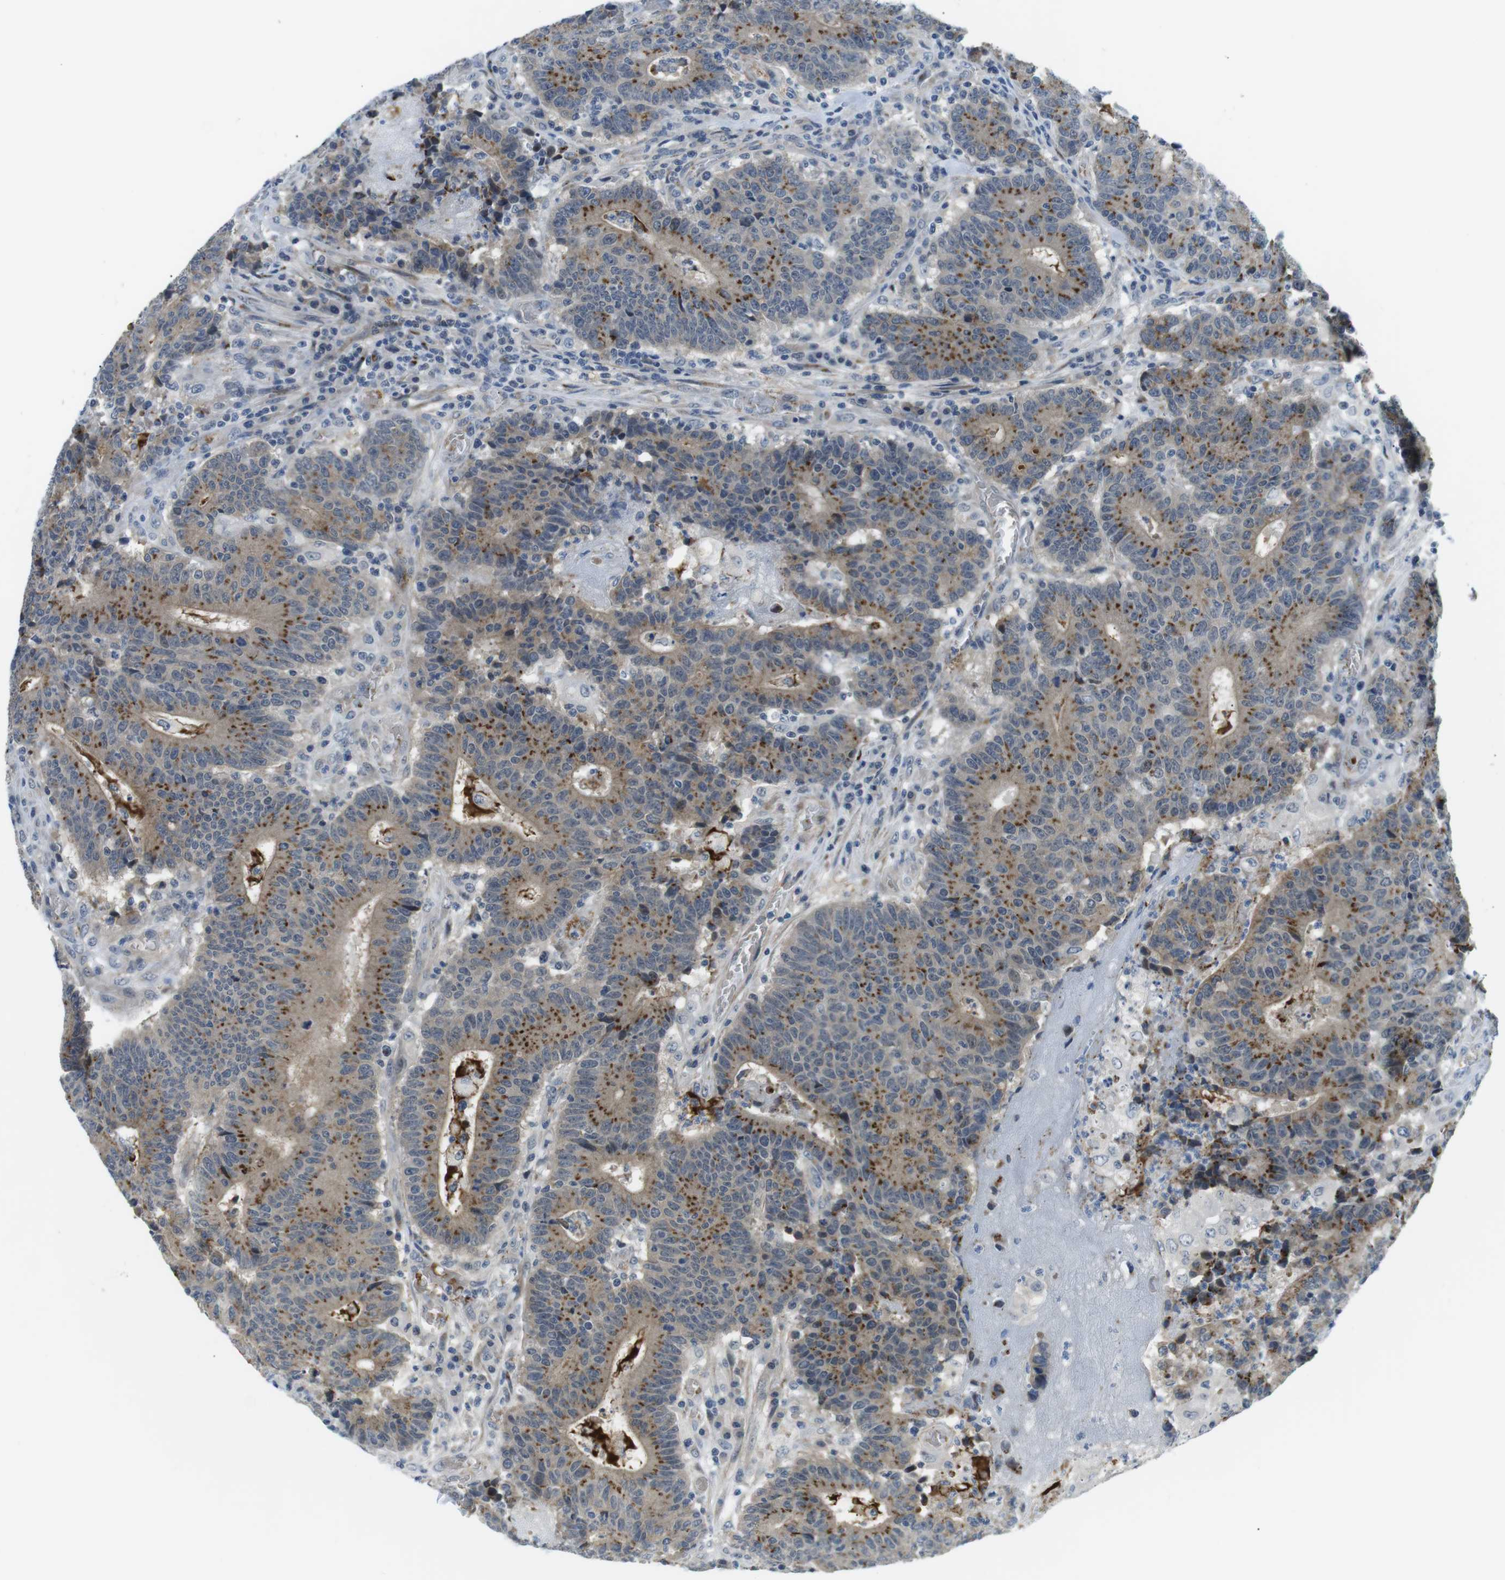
{"staining": {"intensity": "moderate", "quantity": ">75%", "location": "cytoplasmic/membranous"}, "tissue": "colorectal cancer", "cell_type": "Tumor cells", "image_type": "cancer", "snomed": [{"axis": "morphology", "description": "Normal tissue, NOS"}, {"axis": "morphology", "description": "Adenocarcinoma, NOS"}, {"axis": "topography", "description": "Colon"}], "caption": "A histopathology image of human colorectal cancer (adenocarcinoma) stained for a protein exhibits moderate cytoplasmic/membranous brown staining in tumor cells.", "gene": "WSCD1", "patient": {"sex": "female", "age": 75}}